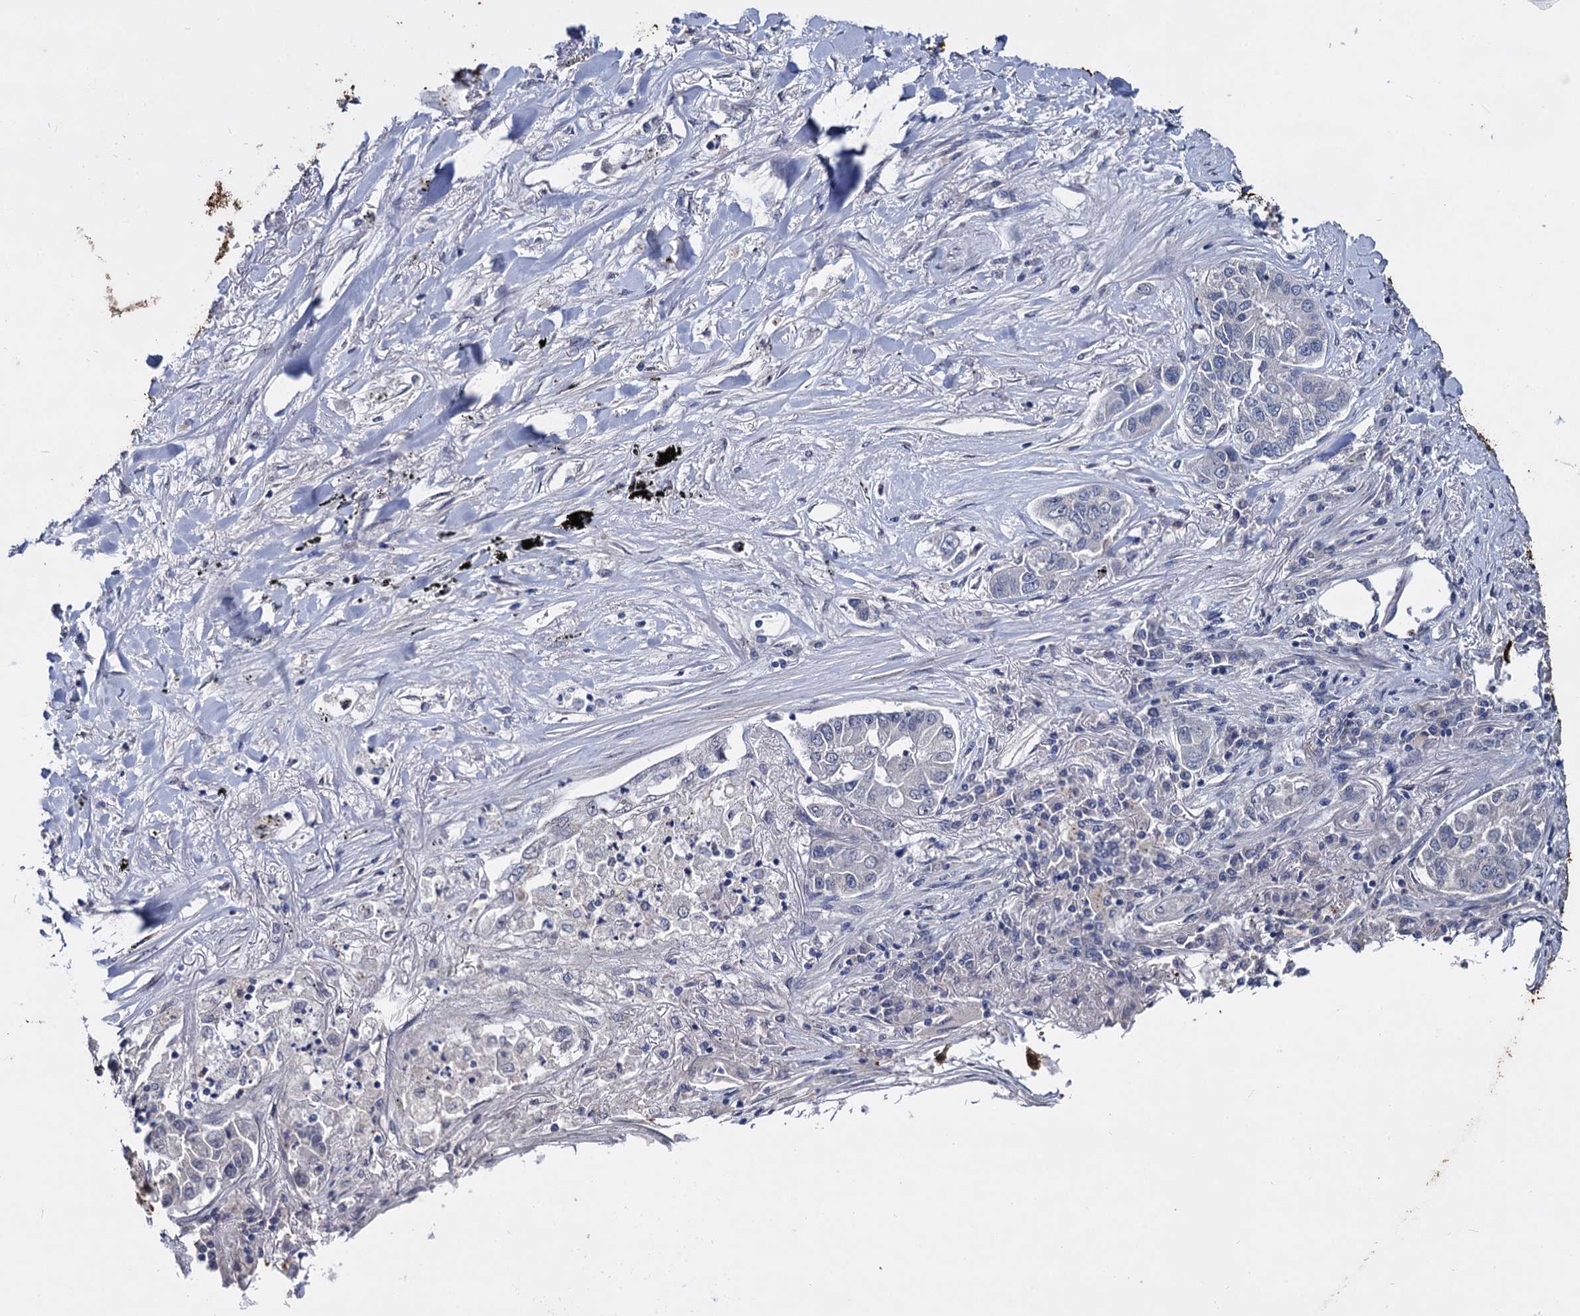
{"staining": {"intensity": "strong", "quantity": "<25%", "location": "cytoplasmic/membranous,nuclear"}, "tissue": "lung cancer", "cell_type": "Tumor cells", "image_type": "cancer", "snomed": [{"axis": "morphology", "description": "Adenocarcinoma, NOS"}, {"axis": "topography", "description": "Lung"}], "caption": "An IHC photomicrograph of neoplastic tissue is shown. Protein staining in brown shows strong cytoplasmic/membranous and nuclear positivity in adenocarcinoma (lung) within tumor cells. The staining was performed using DAB (3,3'-diaminobenzidine) to visualize the protein expression in brown, while the nuclei were stained in blue with hematoxylin (Magnification: 20x).", "gene": "MAGEA4", "patient": {"sex": "male", "age": 49}}